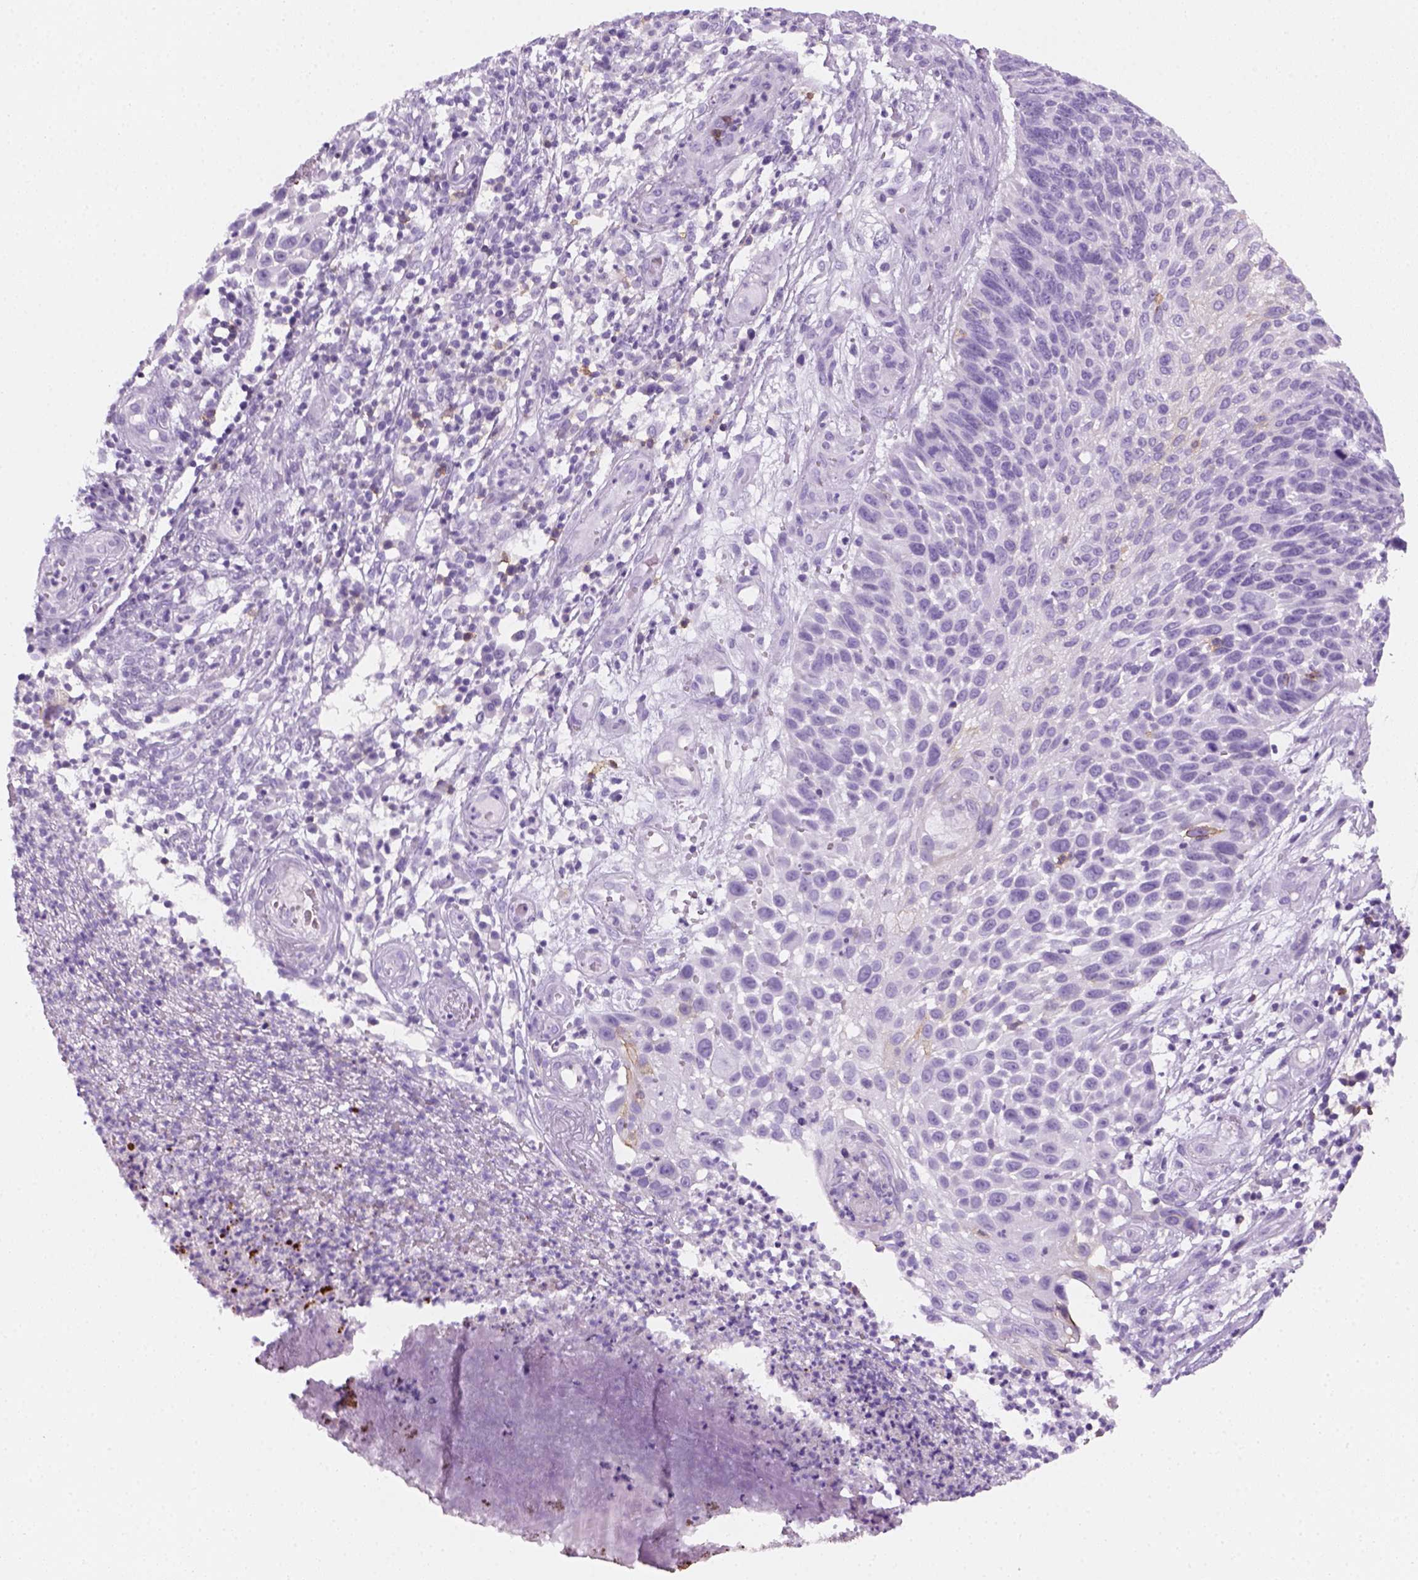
{"staining": {"intensity": "negative", "quantity": "none", "location": "none"}, "tissue": "skin cancer", "cell_type": "Tumor cells", "image_type": "cancer", "snomed": [{"axis": "morphology", "description": "Squamous cell carcinoma, NOS"}, {"axis": "topography", "description": "Skin"}], "caption": "Histopathology image shows no significant protein expression in tumor cells of squamous cell carcinoma (skin).", "gene": "AQP3", "patient": {"sex": "male", "age": 92}}